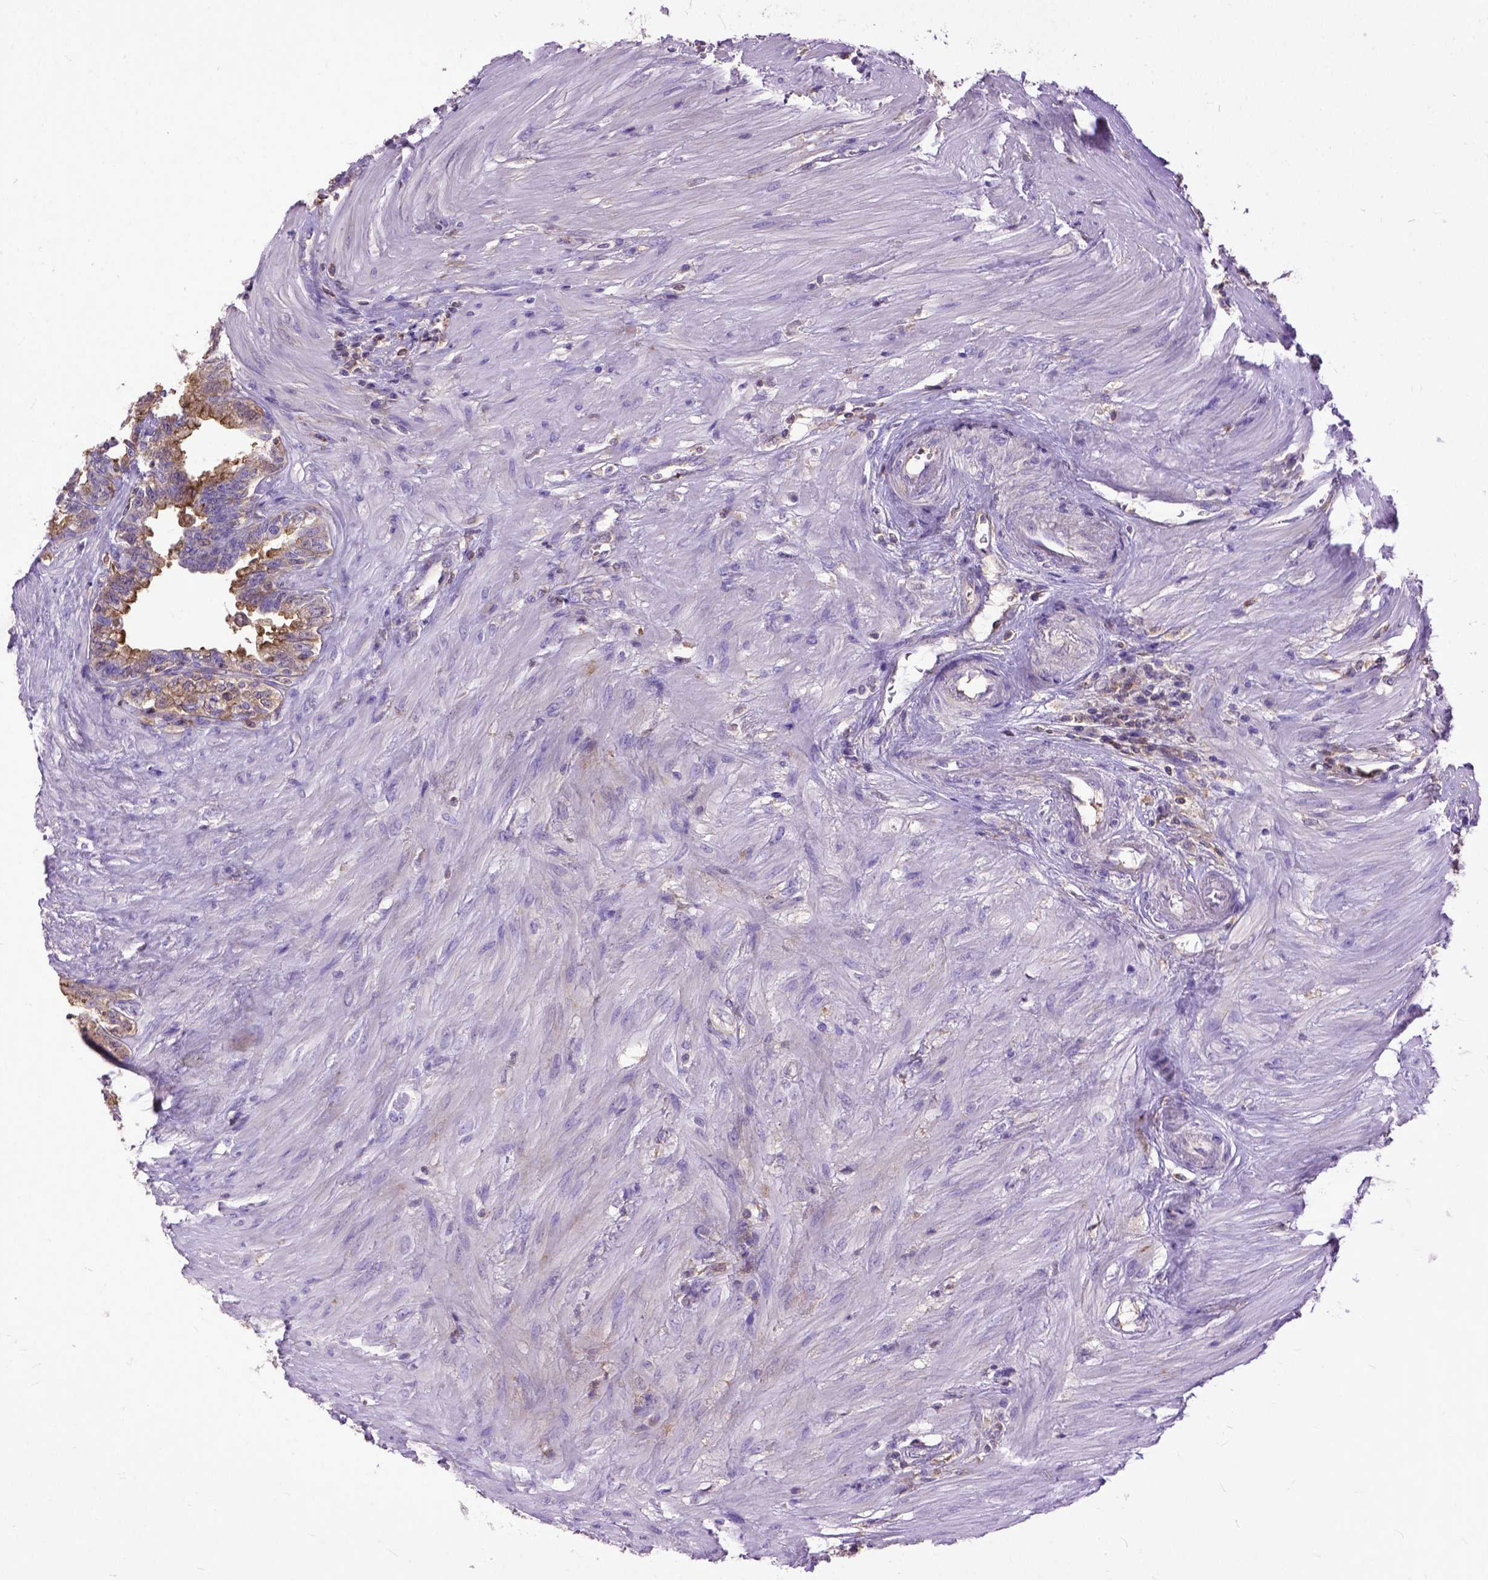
{"staining": {"intensity": "moderate", "quantity": "<25%", "location": "cytoplasmic/membranous"}, "tissue": "seminal vesicle", "cell_type": "Glandular cells", "image_type": "normal", "snomed": [{"axis": "morphology", "description": "Normal tissue, NOS"}, {"axis": "morphology", "description": "Urothelial carcinoma, NOS"}, {"axis": "topography", "description": "Urinary bladder"}, {"axis": "topography", "description": "Seminal veicle"}], "caption": "Immunohistochemical staining of normal human seminal vesicle reveals moderate cytoplasmic/membranous protein expression in approximately <25% of glandular cells.", "gene": "NAMPT", "patient": {"sex": "male", "age": 76}}